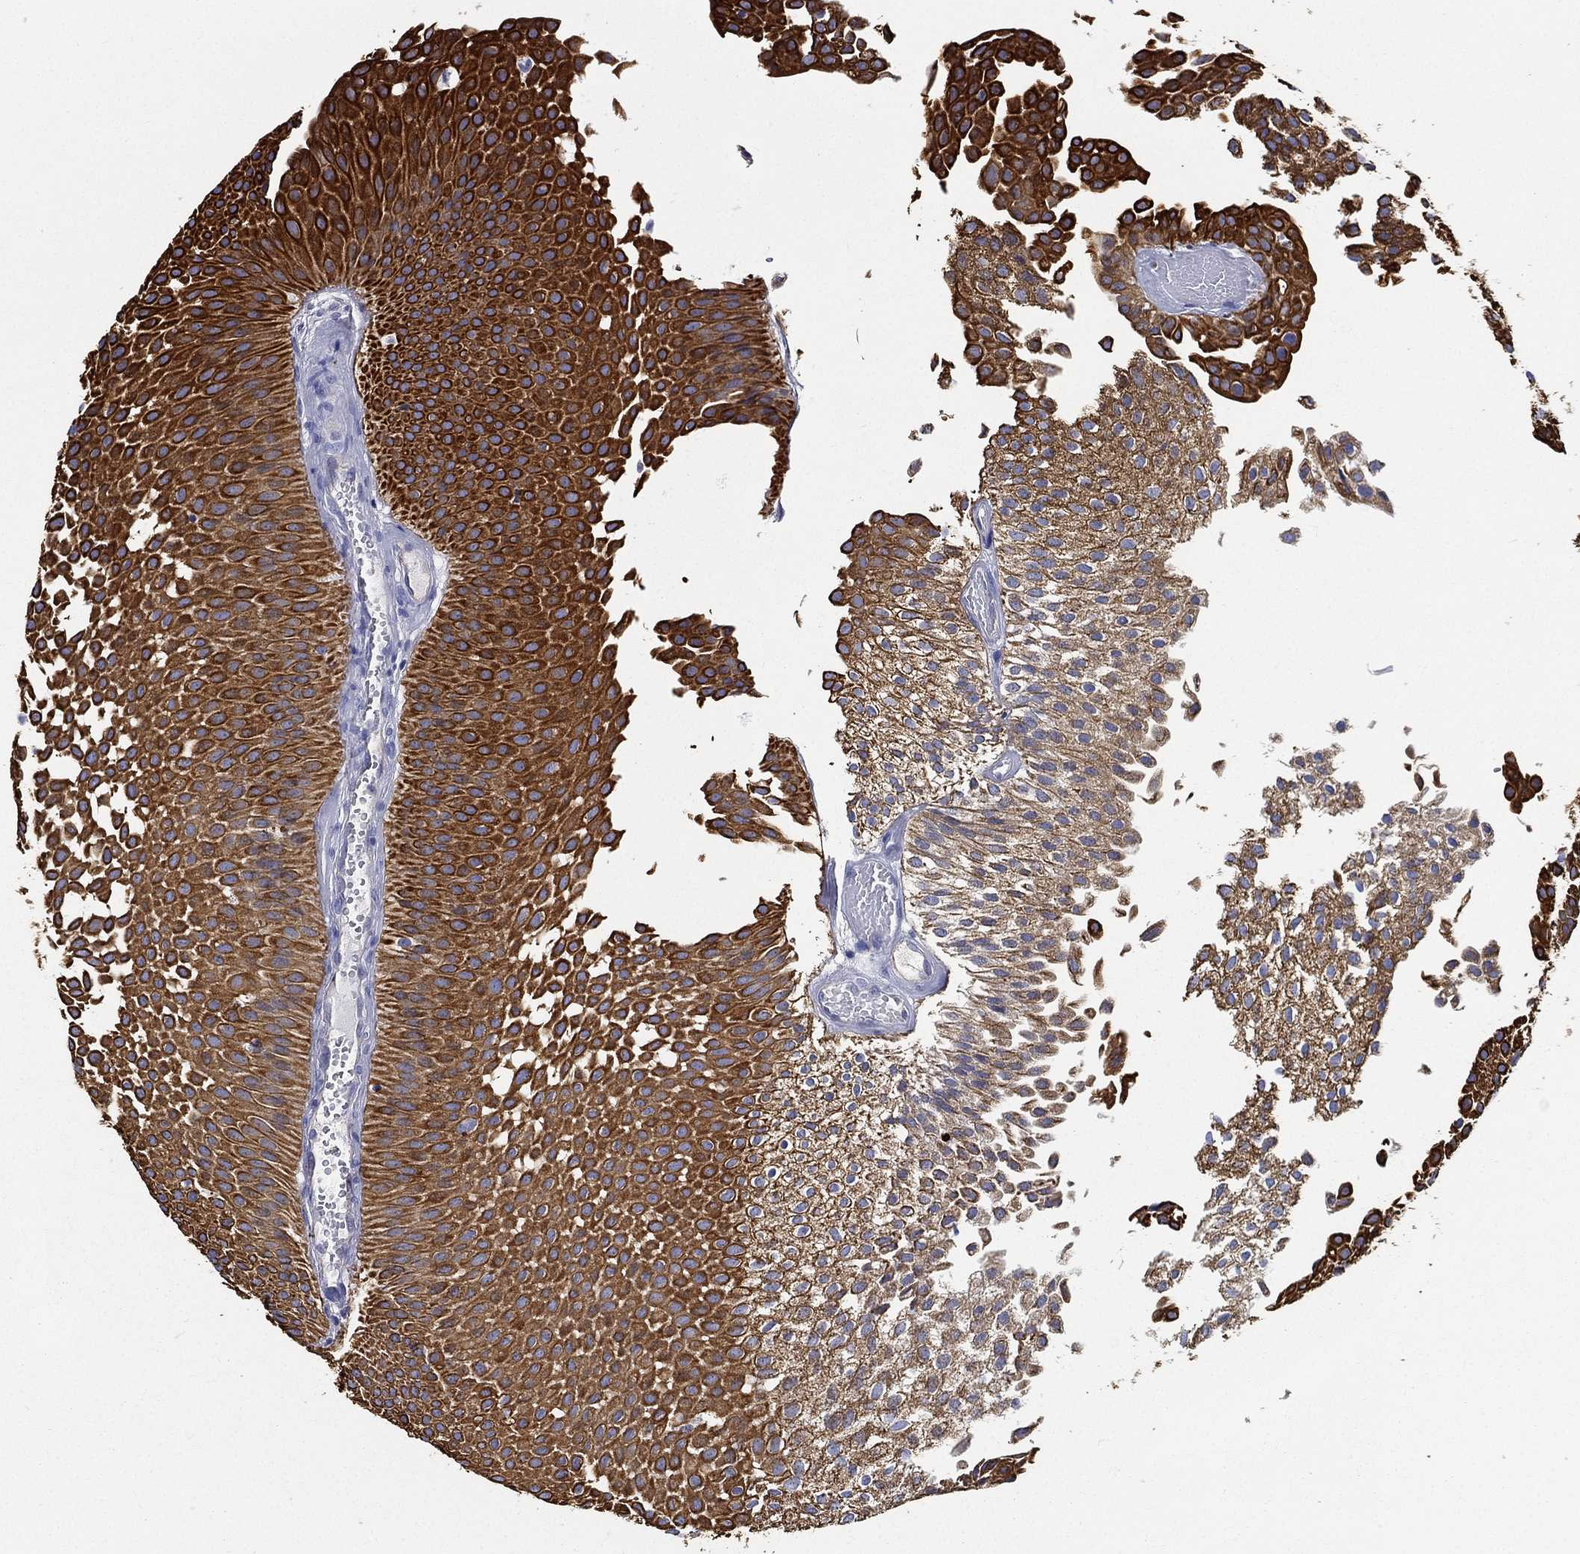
{"staining": {"intensity": "strong", "quantity": ">75%", "location": "cytoplasmic/membranous"}, "tissue": "urothelial cancer", "cell_type": "Tumor cells", "image_type": "cancer", "snomed": [{"axis": "morphology", "description": "Urothelial carcinoma, Low grade"}, {"axis": "topography", "description": "Urinary bladder"}], "caption": "Strong cytoplasmic/membranous protein expression is appreciated in approximately >75% of tumor cells in urothelial cancer. The staining was performed using DAB (3,3'-diaminobenzidine), with brown indicating positive protein expression. Nuclei are stained blue with hematoxylin.", "gene": "NEDD9", "patient": {"sex": "male", "age": 64}}